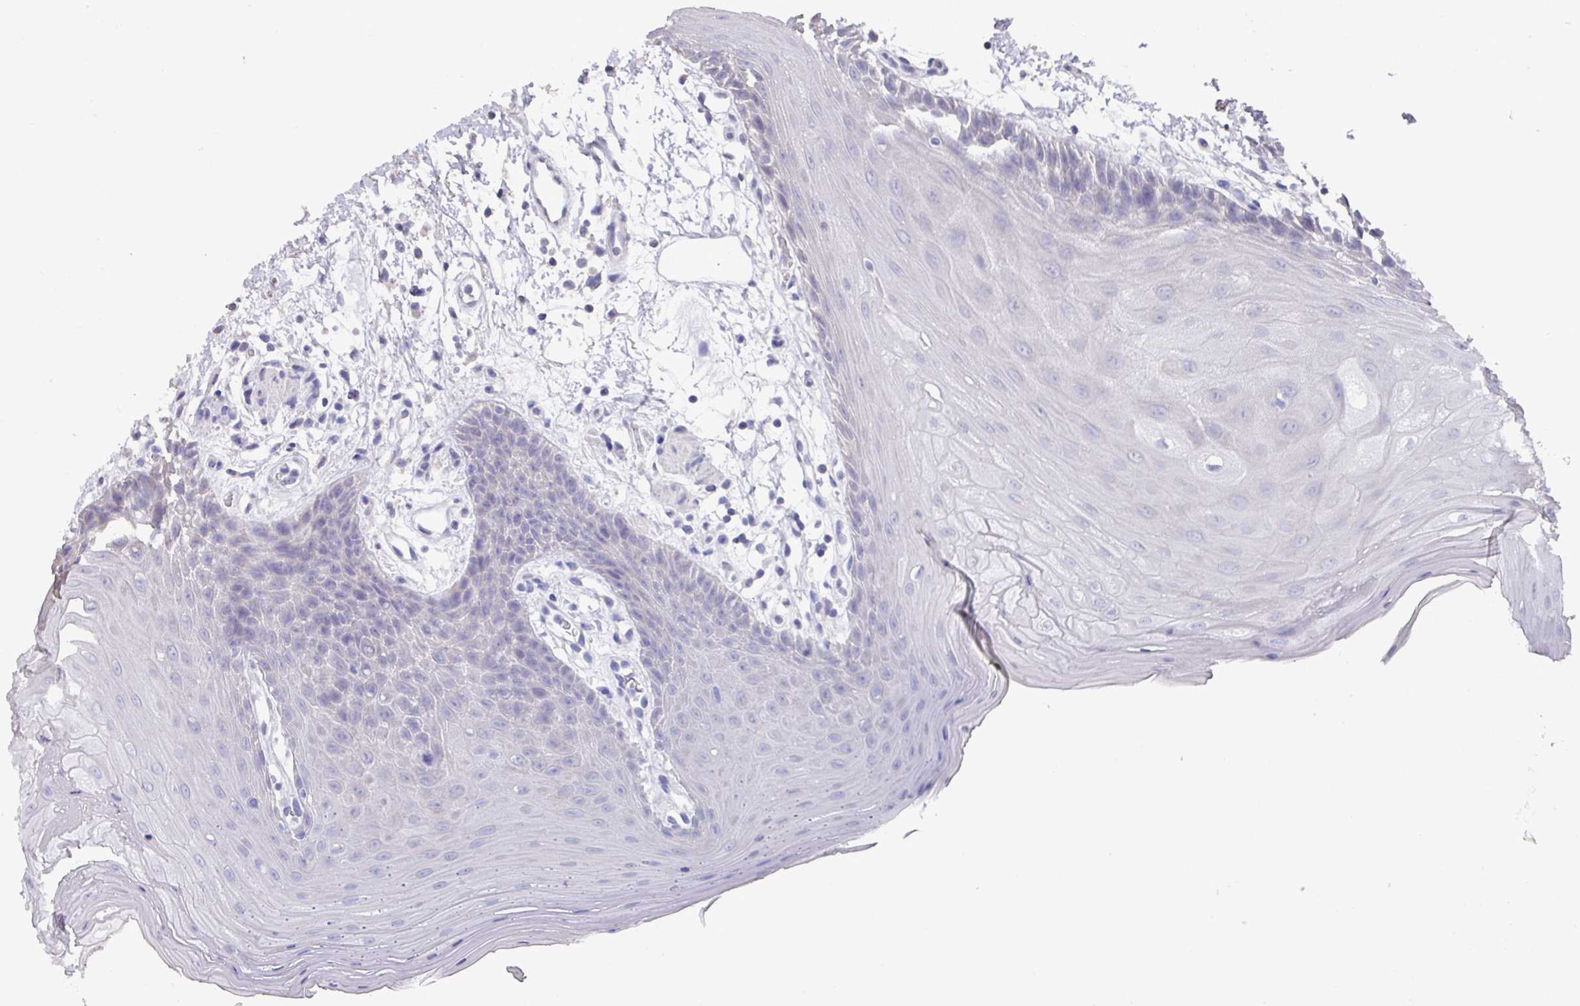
{"staining": {"intensity": "negative", "quantity": "none", "location": "none"}, "tissue": "oral mucosa", "cell_type": "Squamous epithelial cells", "image_type": "normal", "snomed": [{"axis": "morphology", "description": "Normal tissue, NOS"}, {"axis": "topography", "description": "Oral tissue"}, {"axis": "topography", "description": "Tounge, NOS"}], "caption": "Squamous epithelial cells show no significant protein expression in benign oral mucosa. (Brightfield microscopy of DAB (3,3'-diaminobenzidine) IHC at high magnification).", "gene": "DAZ1", "patient": {"sex": "female", "age": 59}}